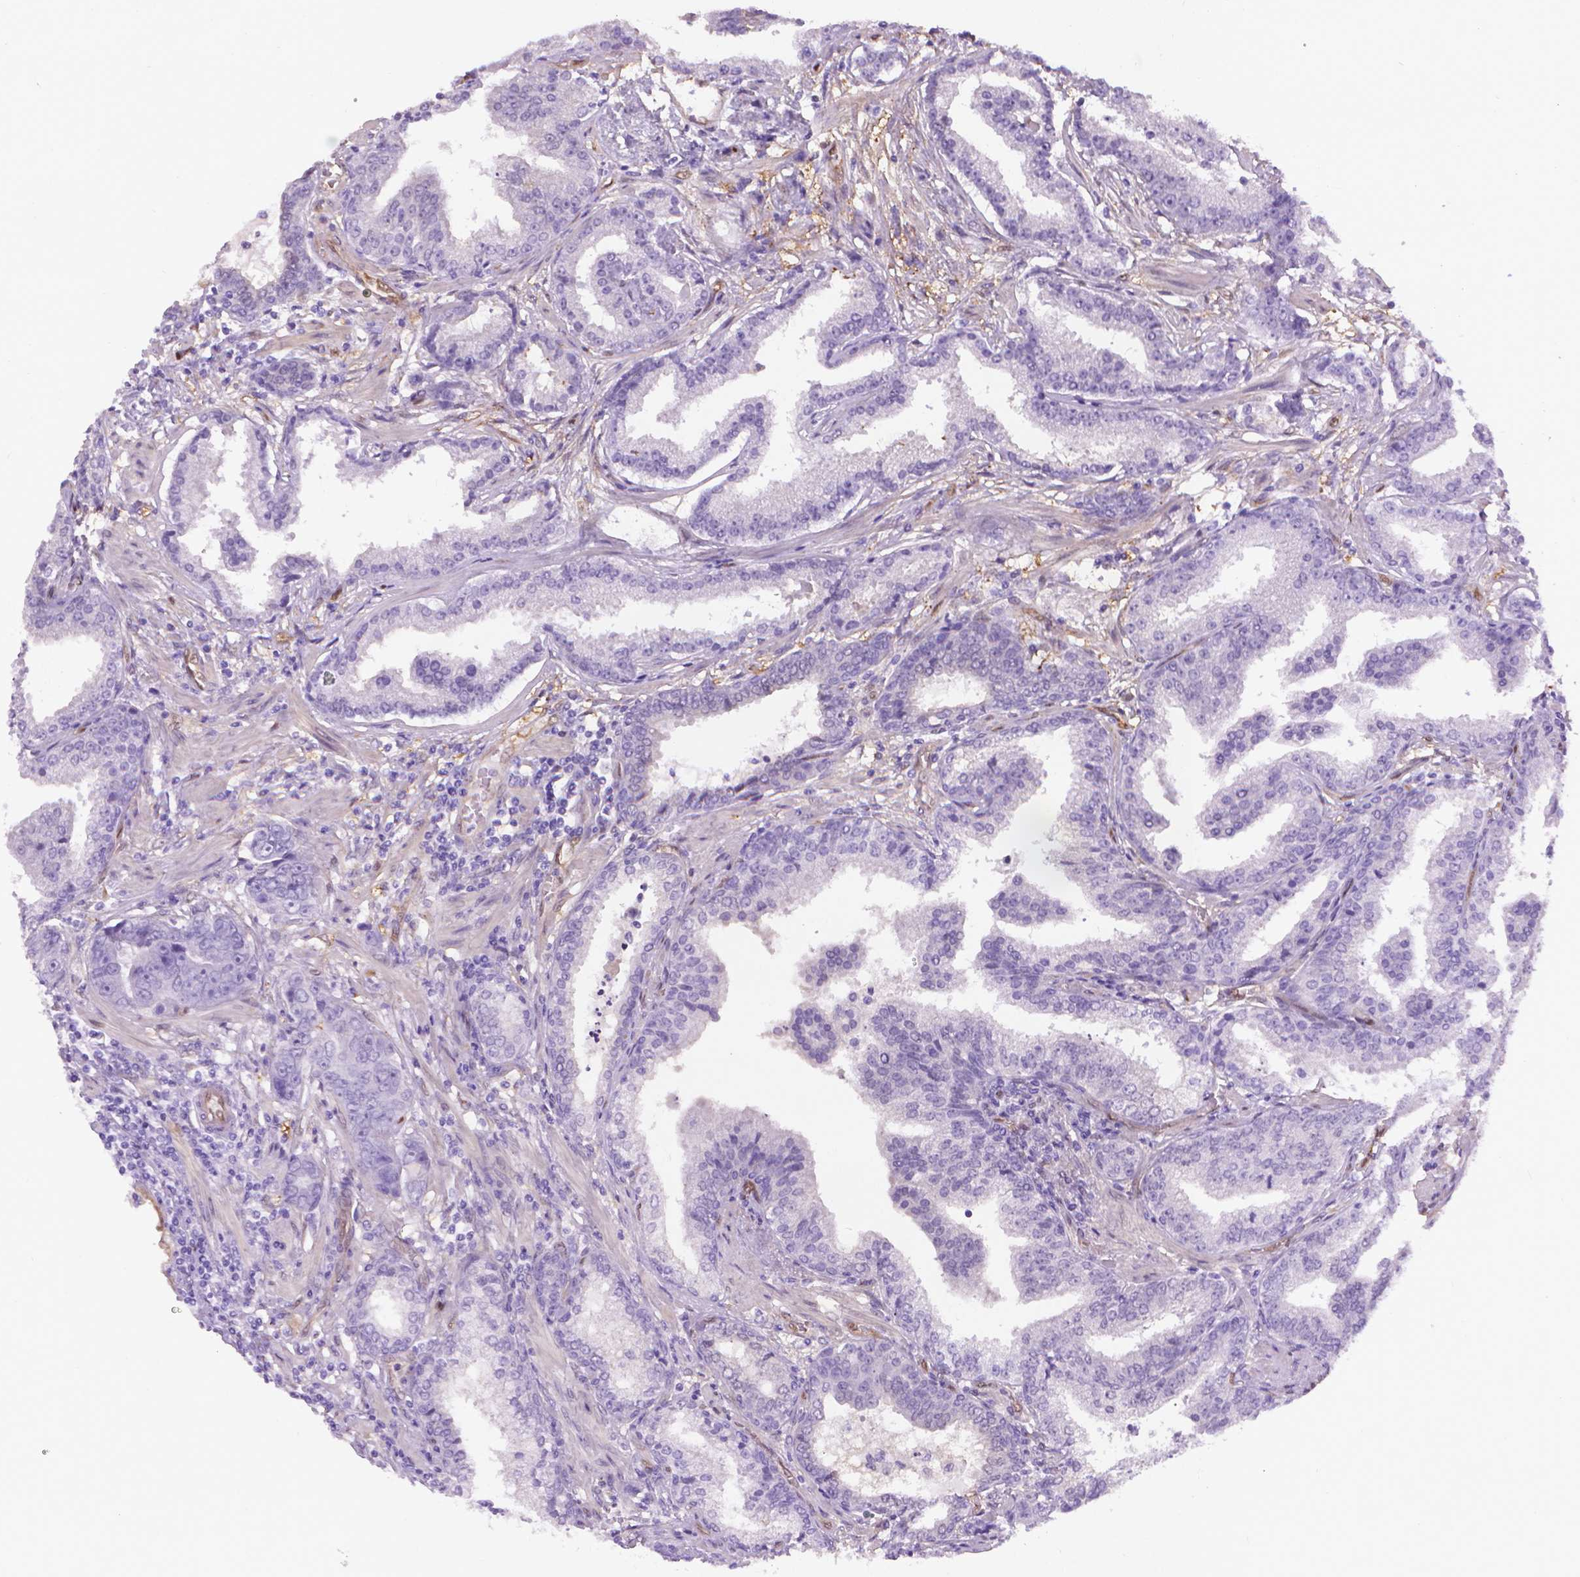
{"staining": {"intensity": "negative", "quantity": "none", "location": "none"}, "tissue": "prostate cancer", "cell_type": "Tumor cells", "image_type": "cancer", "snomed": [{"axis": "morphology", "description": "Adenocarcinoma, NOS"}, {"axis": "topography", "description": "Prostate"}], "caption": "DAB (3,3'-diaminobenzidine) immunohistochemical staining of human adenocarcinoma (prostate) displays no significant positivity in tumor cells.", "gene": "CLIC4", "patient": {"sex": "male", "age": 64}}